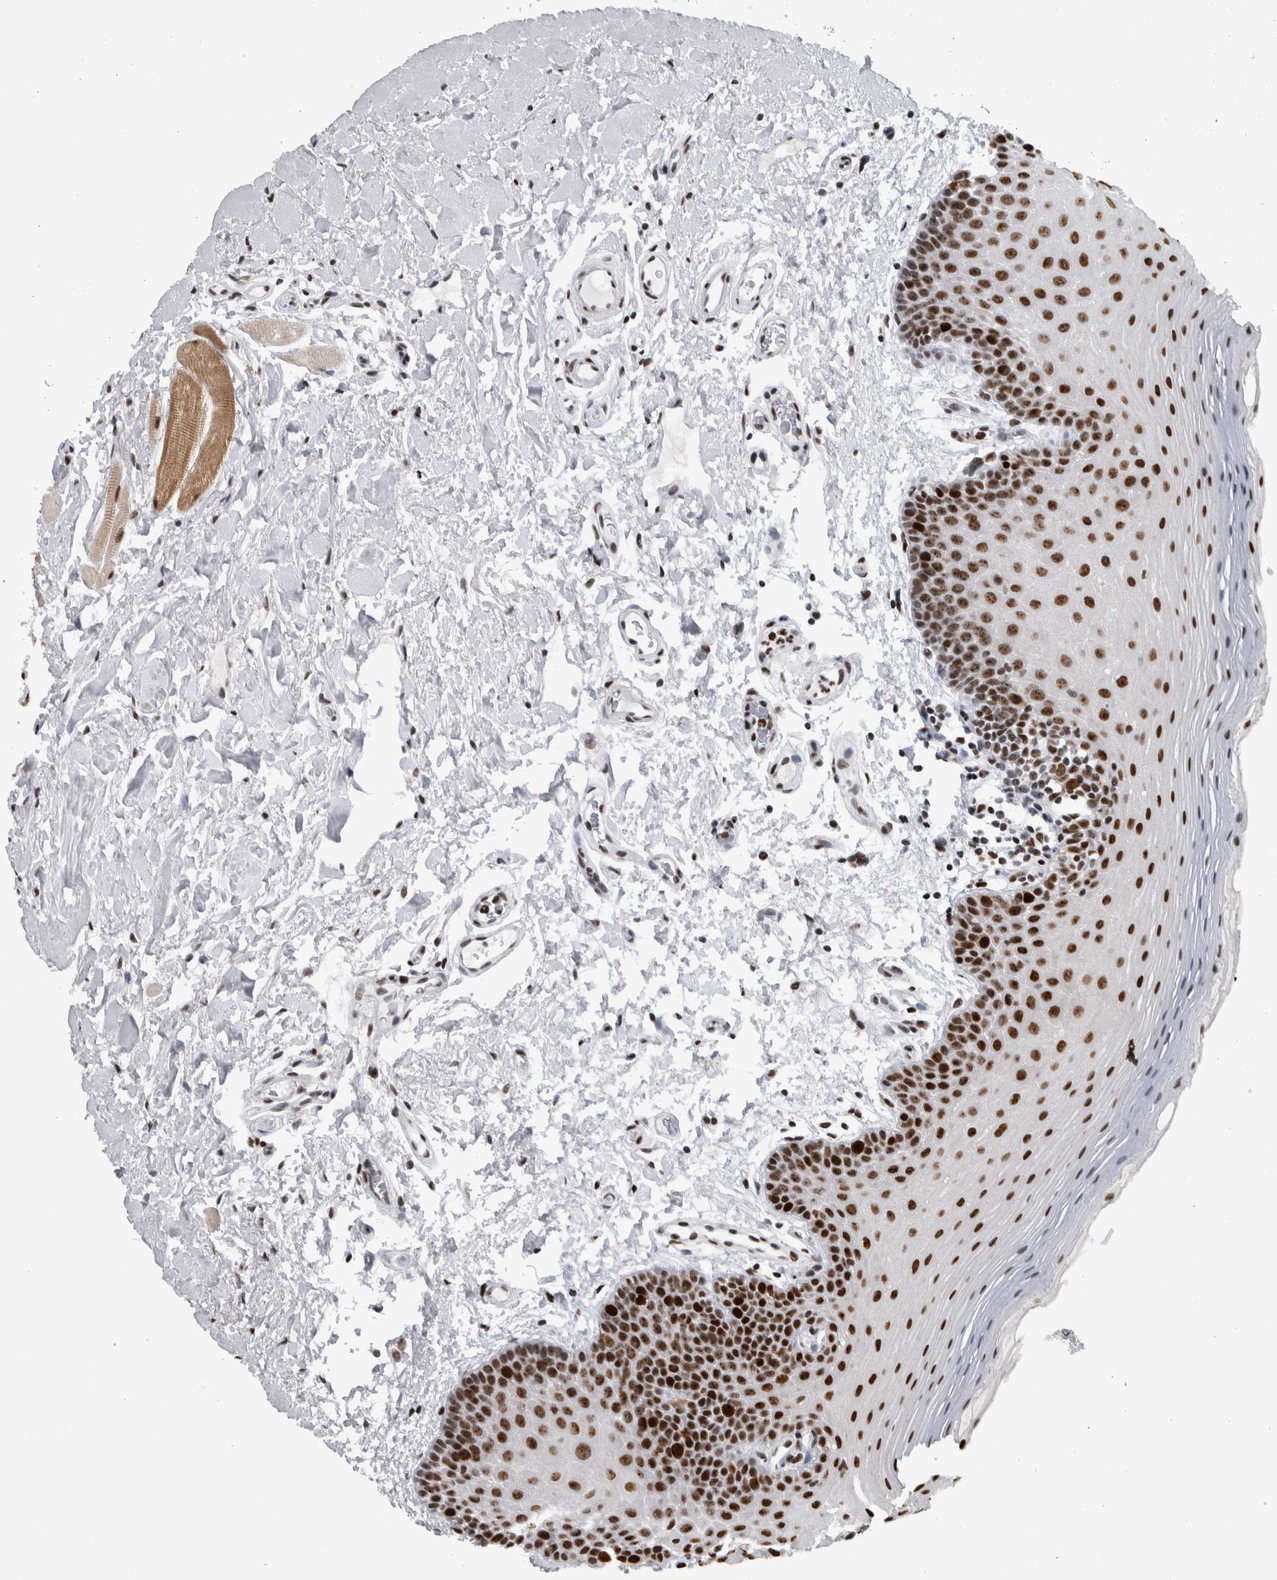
{"staining": {"intensity": "strong", "quantity": ">75%", "location": "nuclear"}, "tissue": "oral mucosa", "cell_type": "Squamous epithelial cells", "image_type": "normal", "snomed": [{"axis": "morphology", "description": "Normal tissue, NOS"}, {"axis": "topography", "description": "Oral tissue"}], "caption": "Strong nuclear staining for a protein is present in approximately >75% of squamous epithelial cells of benign oral mucosa using immunohistochemistry.", "gene": "TOP2B", "patient": {"sex": "male", "age": 62}}